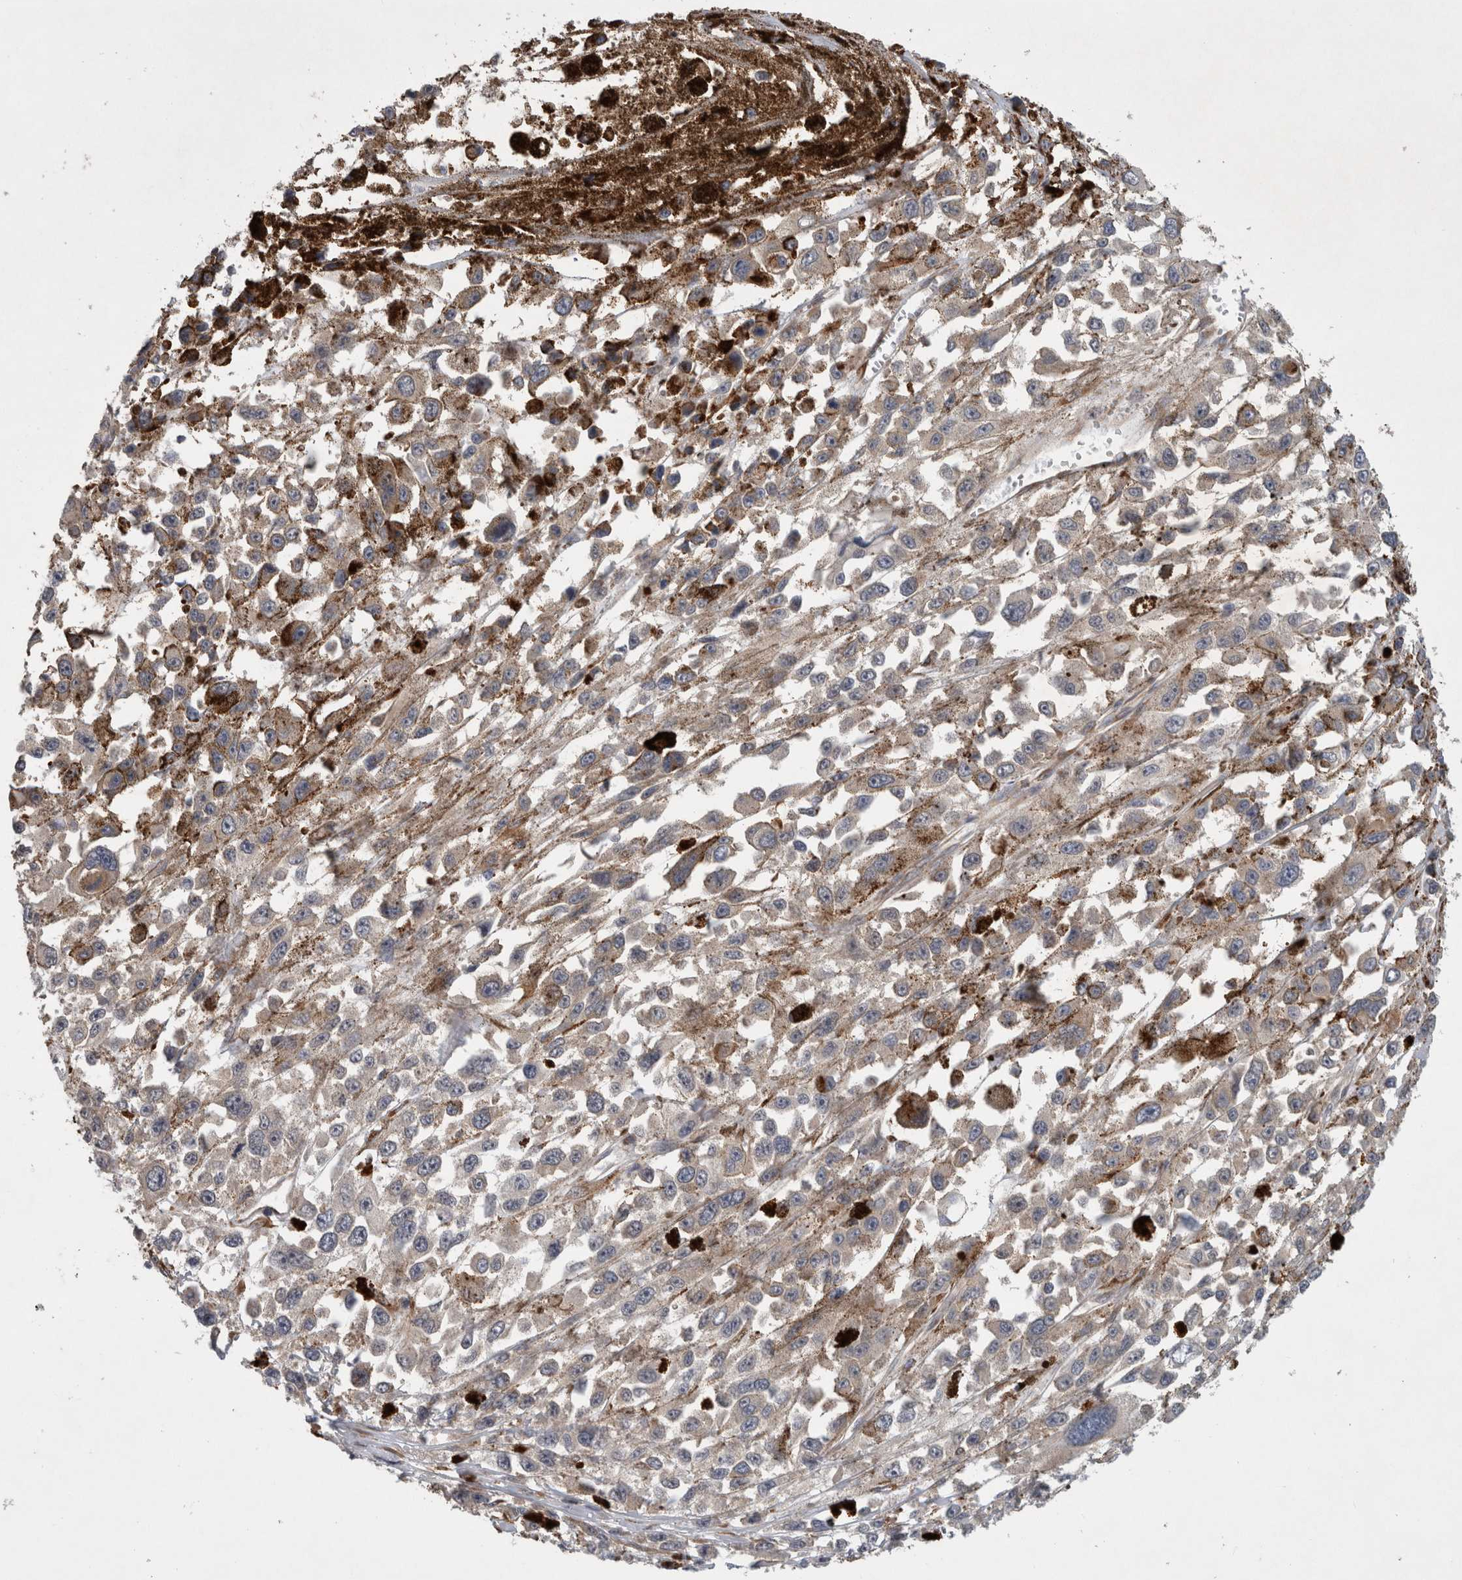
{"staining": {"intensity": "negative", "quantity": "none", "location": "none"}, "tissue": "melanoma", "cell_type": "Tumor cells", "image_type": "cancer", "snomed": [{"axis": "morphology", "description": "Malignant melanoma, Metastatic site"}, {"axis": "topography", "description": "Lymph node"}], "caption": "Protein analysis of malignant melanoma (metastatic site) shows no significant staining in tumor cells.", "gene": "PDCD2", "patient": {"sex": "male", "age": 59}}